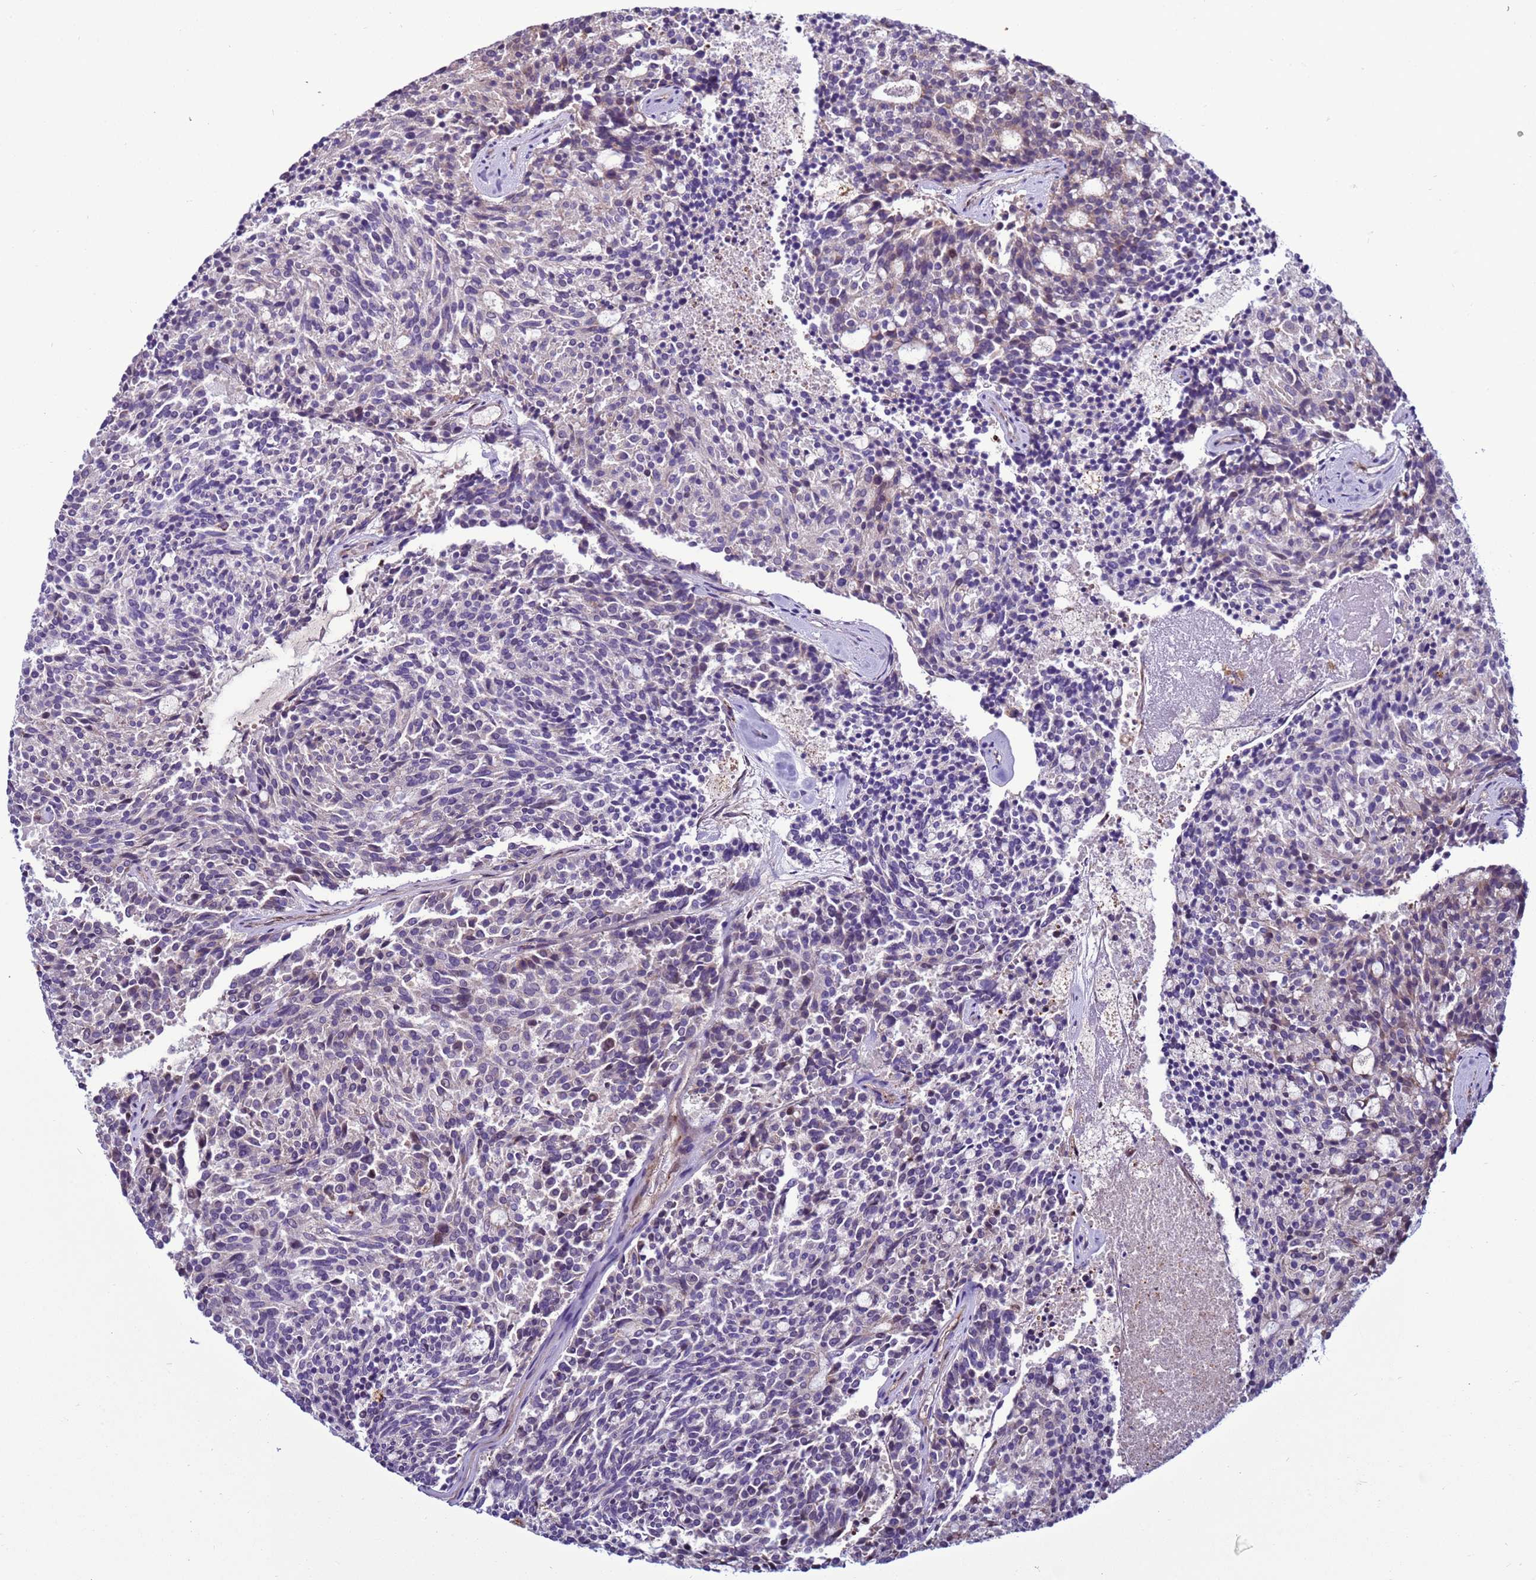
{"staining": {"intensity": "negative", "quantity": "none", "location": "none"}, "tissue": "carcinoid", "cell_type": "Tumor cells", "image_type": "cancer", "snomed": [{"axis": "morphology", "description": "Carcinoid, malignant, NOS"}, {"axis": "topography", "description": "Pancreas"}], "caption": "DAB immunohistochemical staining of human carcinoid reveals no significant positivity in tumor cells.", "gene": "NAT2", "patient": {"sex": "female", "age": 54}}